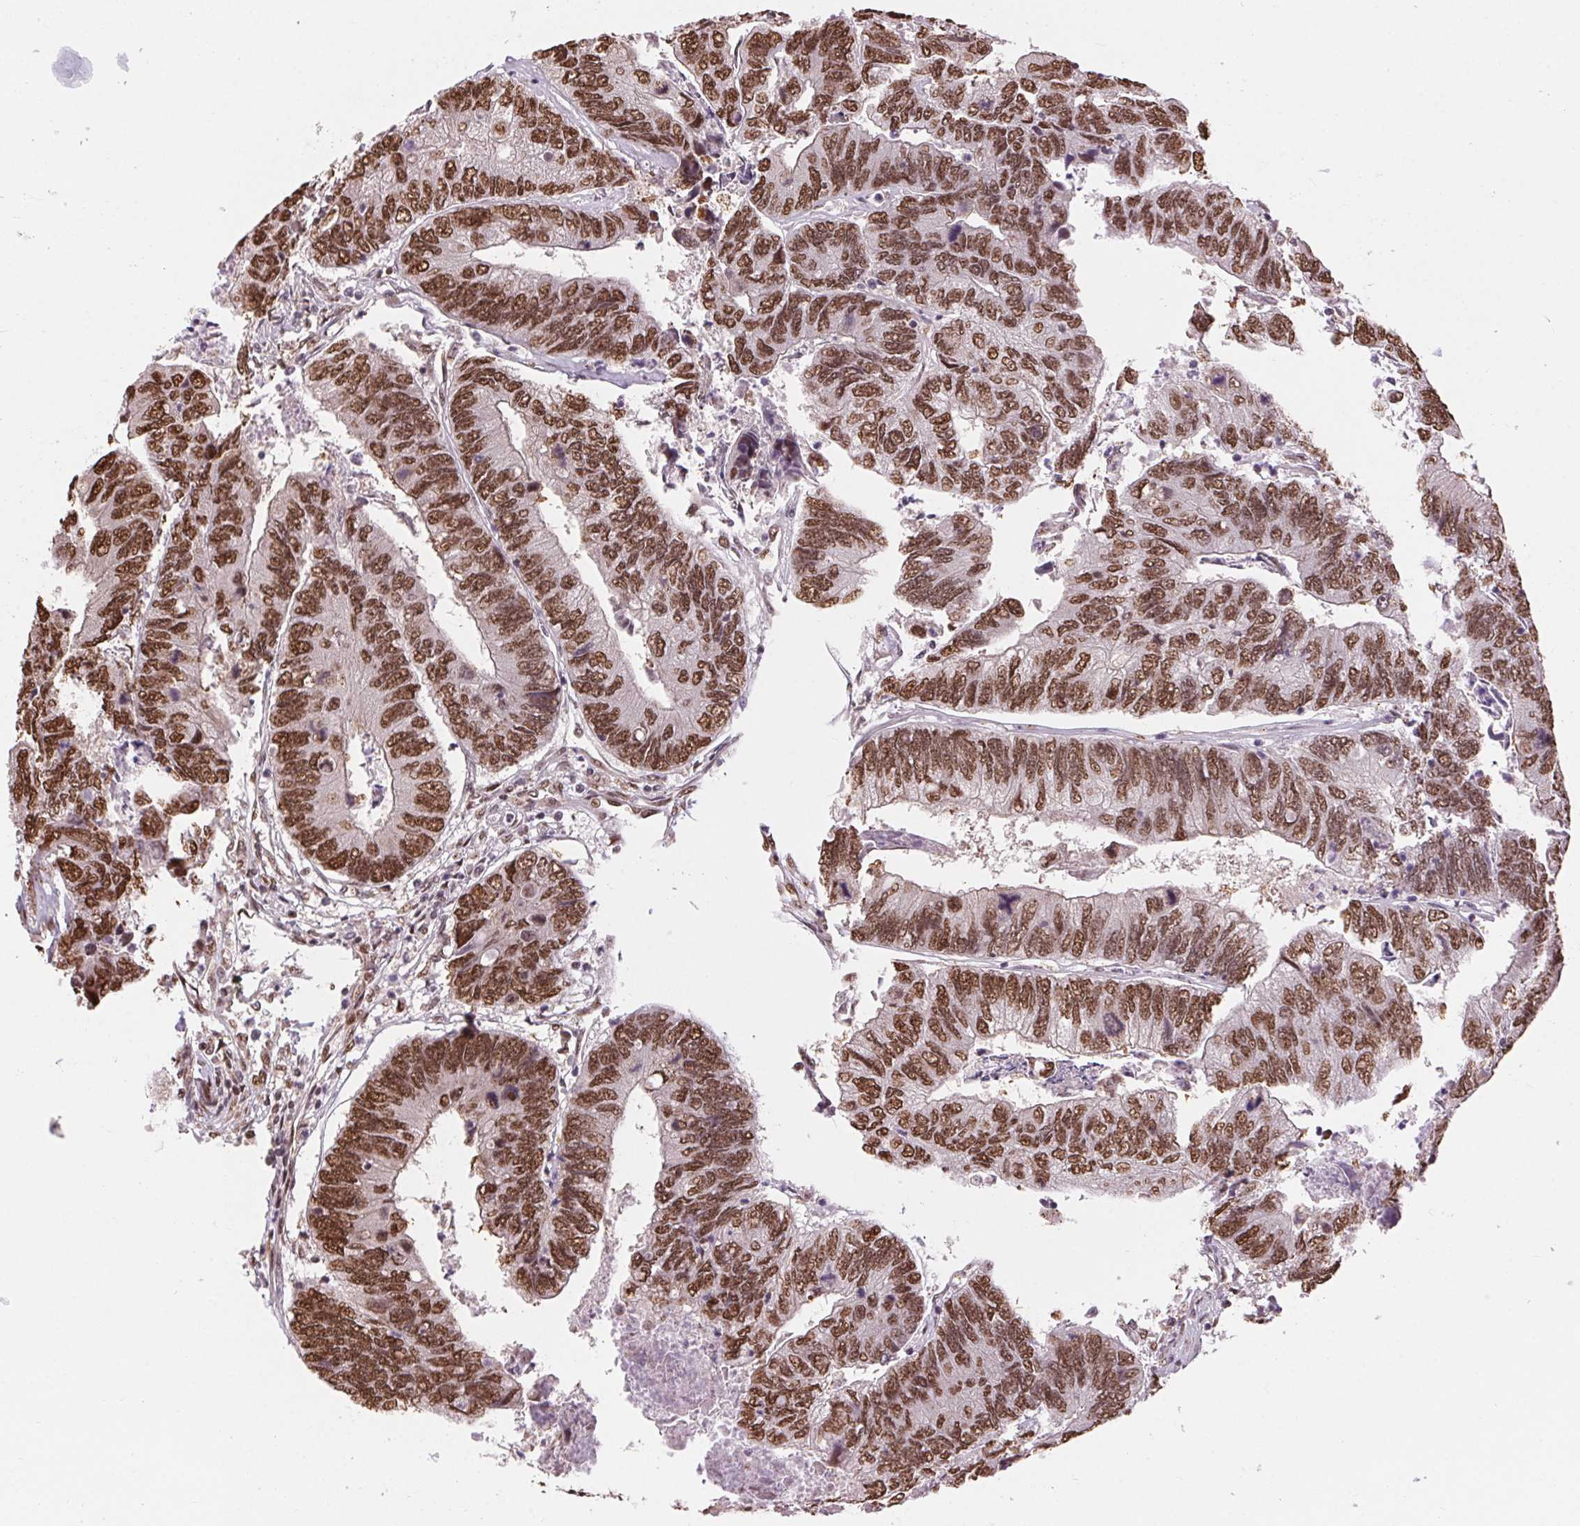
{"staining": {"intensity": "strong", "quantity": ">75%", "location": "nuclear"}, "tissue": "colorectal cancer", "cell_type": "Tumor cells", "image_type": "cancer", "snomed": [{"axis": "morphology", "description": "Adenocarcinoma, NOS"}, {"axis": "topography", "description": "Colon"}], "caption": "This photomicrograph displays immunohistochemistry (IHC) staining of human colorectal cancer, with high strong nuclear expression in about >75% of tumor cells.", "gene": "RAD23A", "patient": {"sex": "female", "age": 67}}